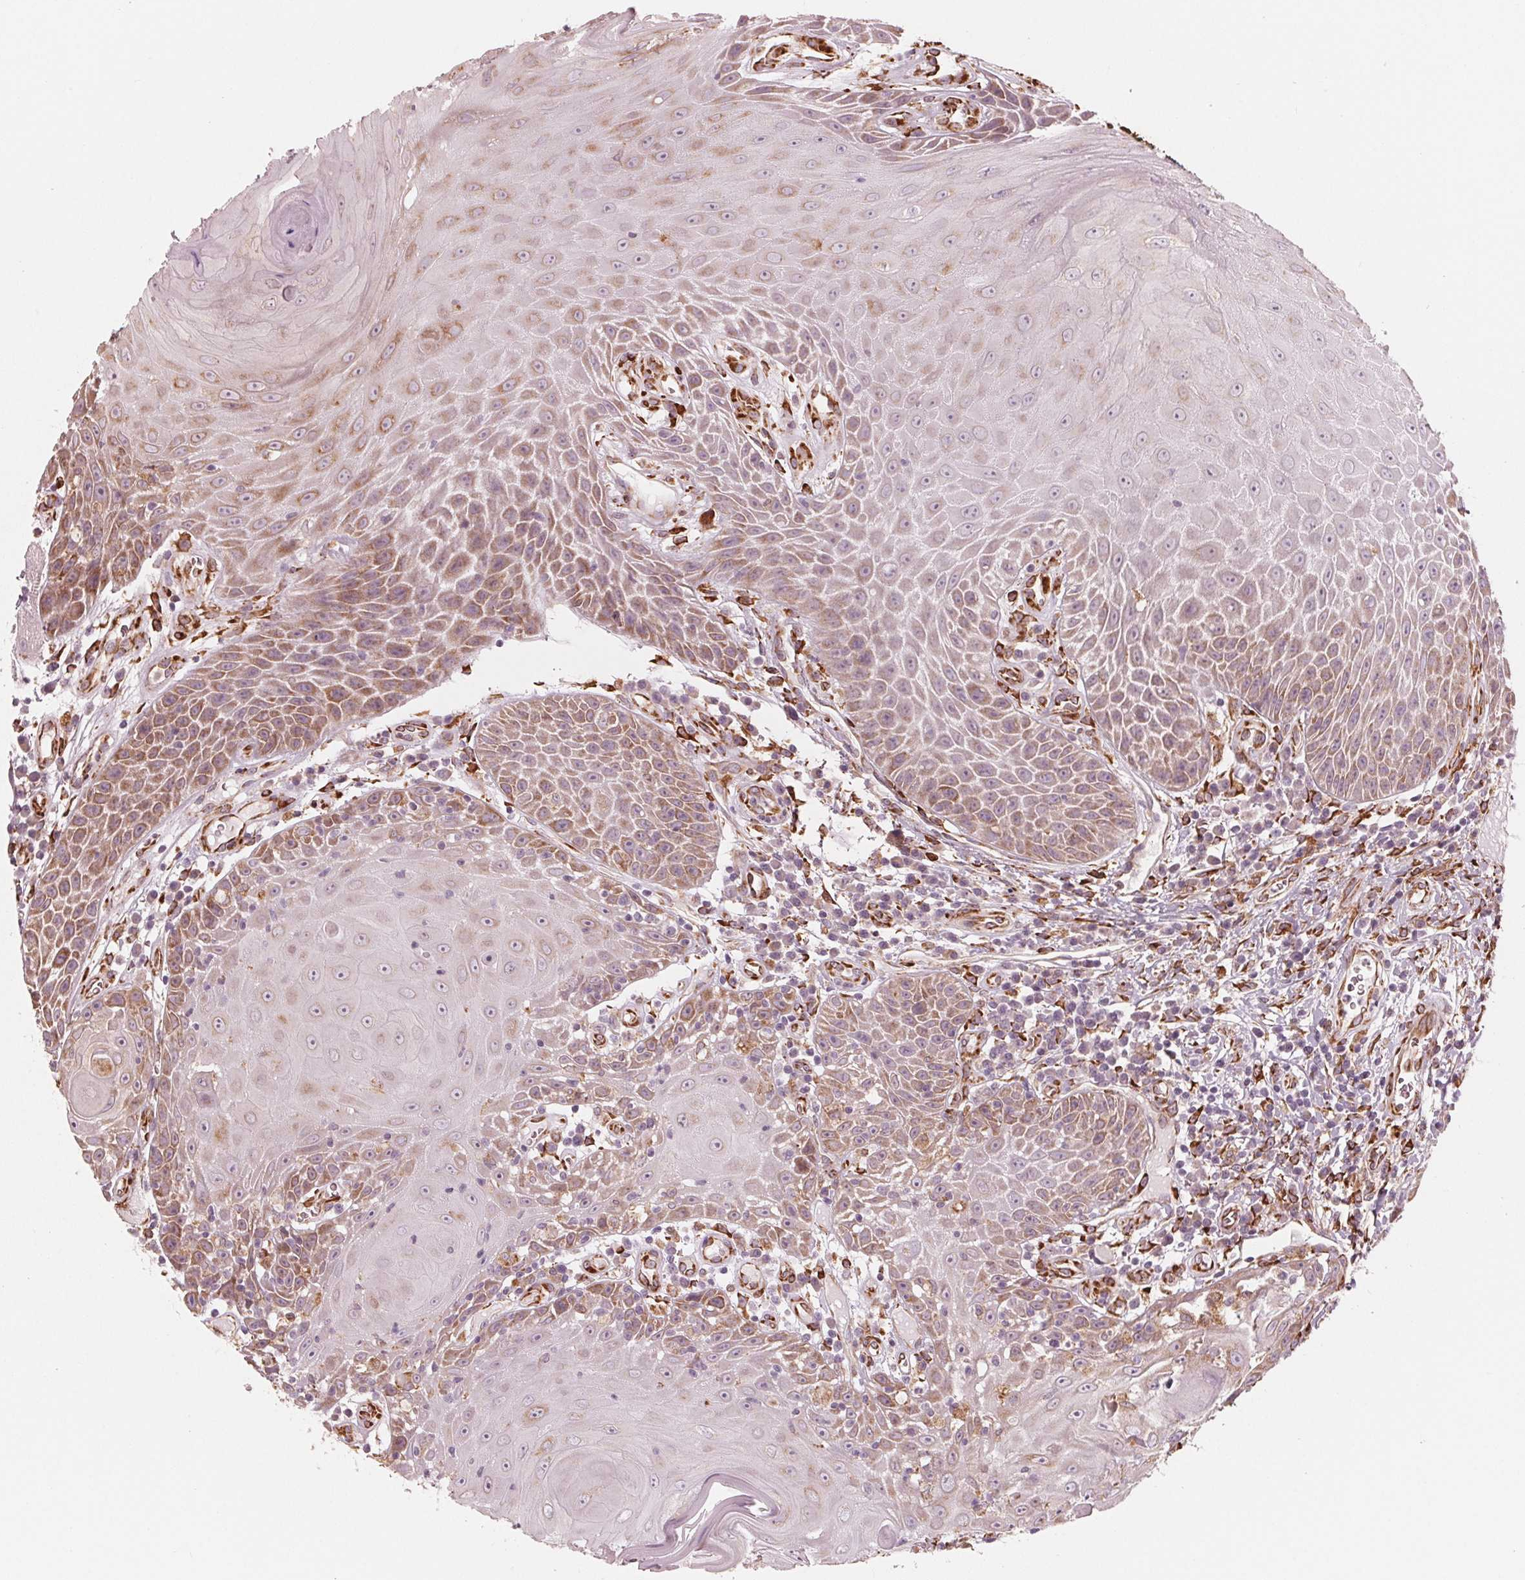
{"staining": {"intensity": "moderate", "quantity": ">75%", "location": "cytoplasmic/membranous"}, "tissue": "head and neck cancer", "cell_type": "Tumor cells", "image_type": "cancer", "snomed": [{"axis": "morphology", "description": "Squamous cell carcinoma, NOS"}, {"axis": "topography", "description": "Head-Neck"}], "caption": "This image exhibits immunohistochemistry staining of head and neck squamous cell carcinoma, with medium moderate cytoplasmic/membranous positivity in approximately >75% of tumor cells.", "gene": "IKBIP", "patient": {"sex": "male", "age": 52}}